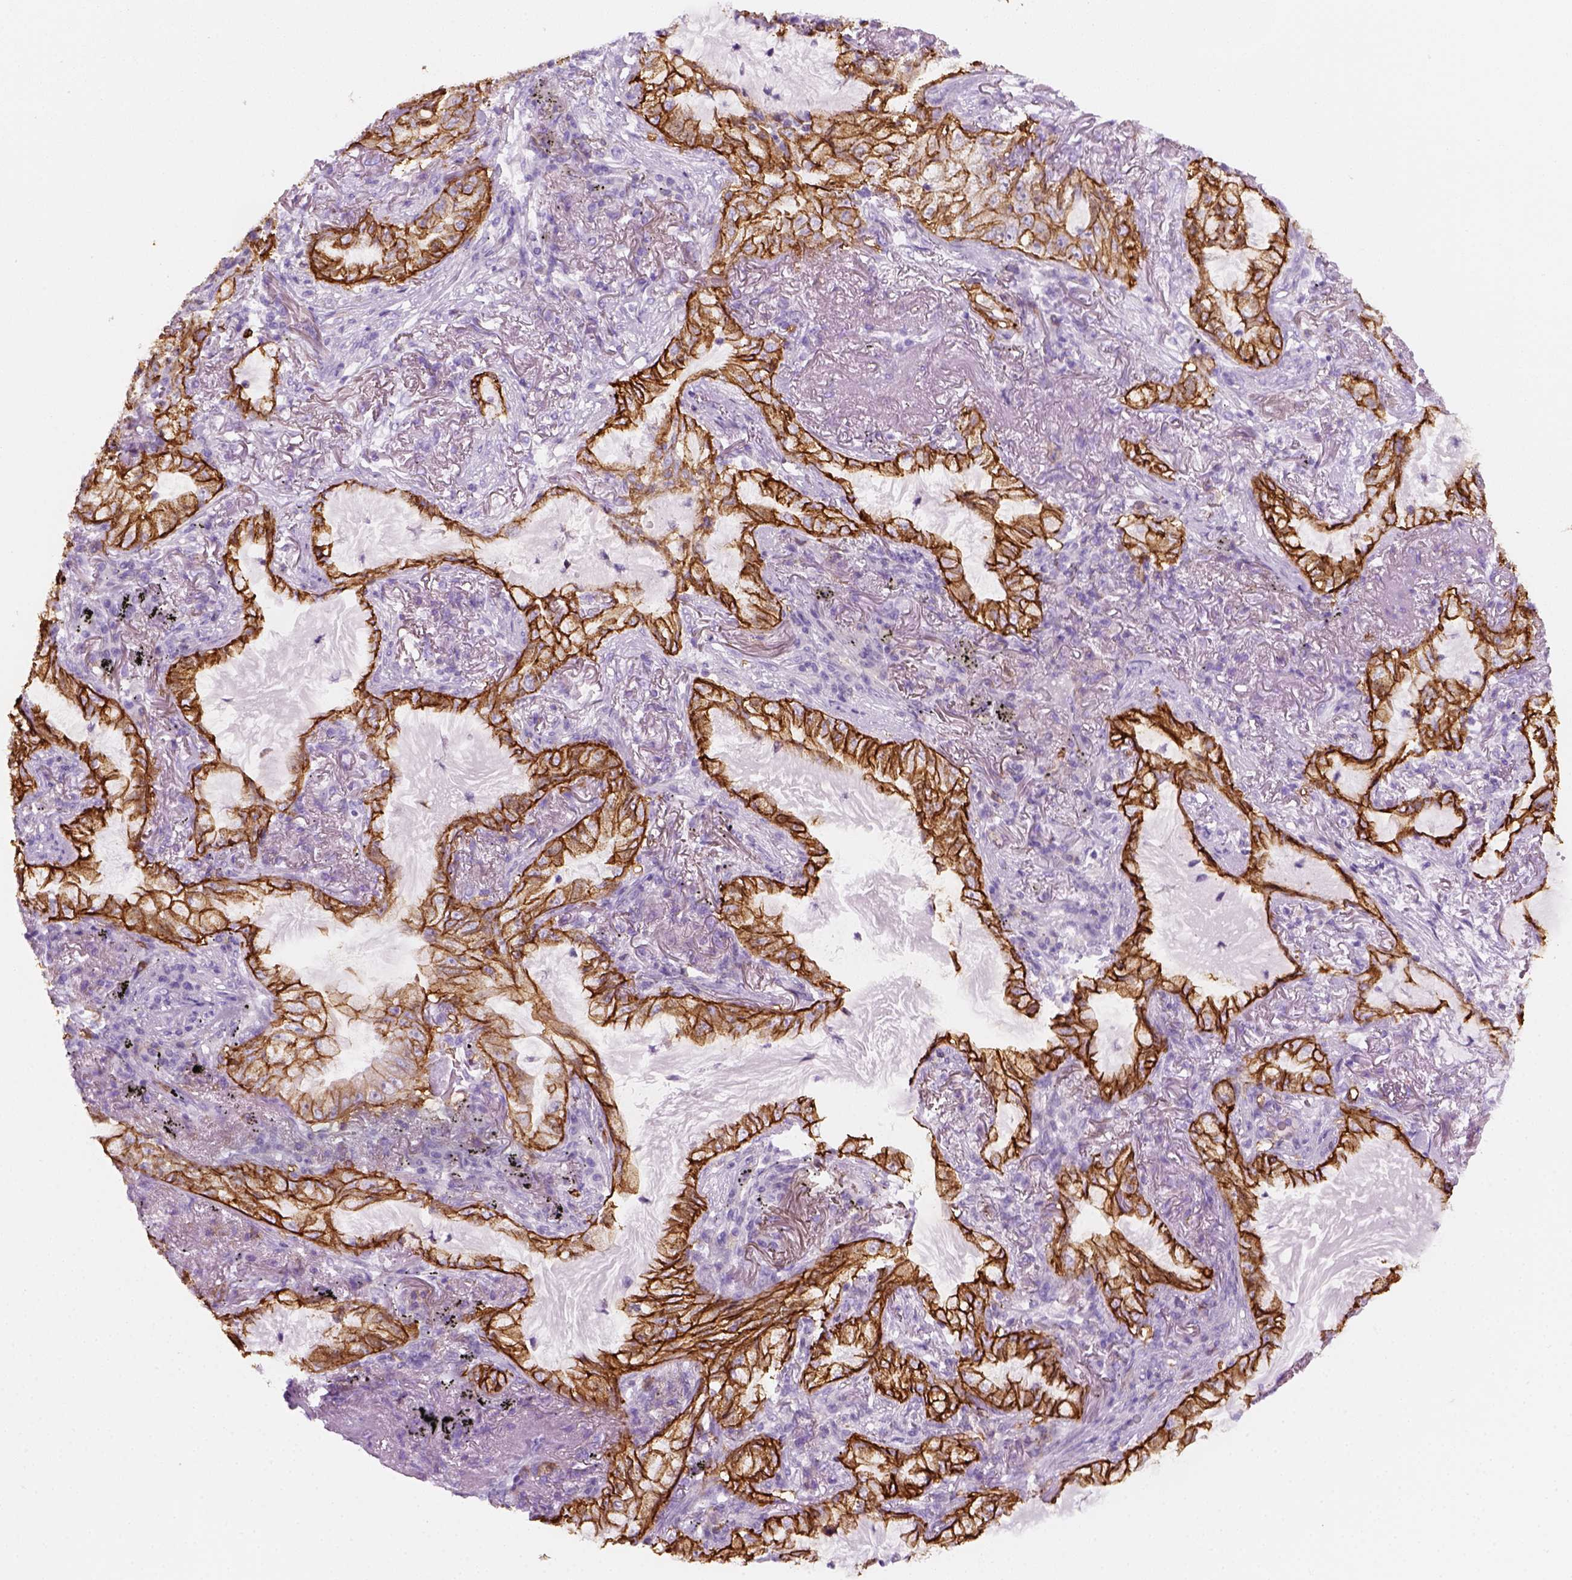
{"staining": {"intensity": "strong", "quantity": ">75%", "location": "cytoplasmic/membranous"}, "tissue": "lung cancer", "cell_type": "Tumor cells", "image_type": "cancer", "snomed": [{"axis": "morphology", "description": "Adenocarcinoma, NOS"}, {"axis": "topography", "description": "Lung"}], "caption": "The histopathology image exhibits a brown stain indicating the presence of a protein in the cytoplasmic/membranous of tumor cells in lung cancer. (DAB (3,3'-diaminobenzidine) = brown stain, brightfield microscopy at high magnification).", "gene": "AQP3", "patient": {"sex": "female", "age": 73}}